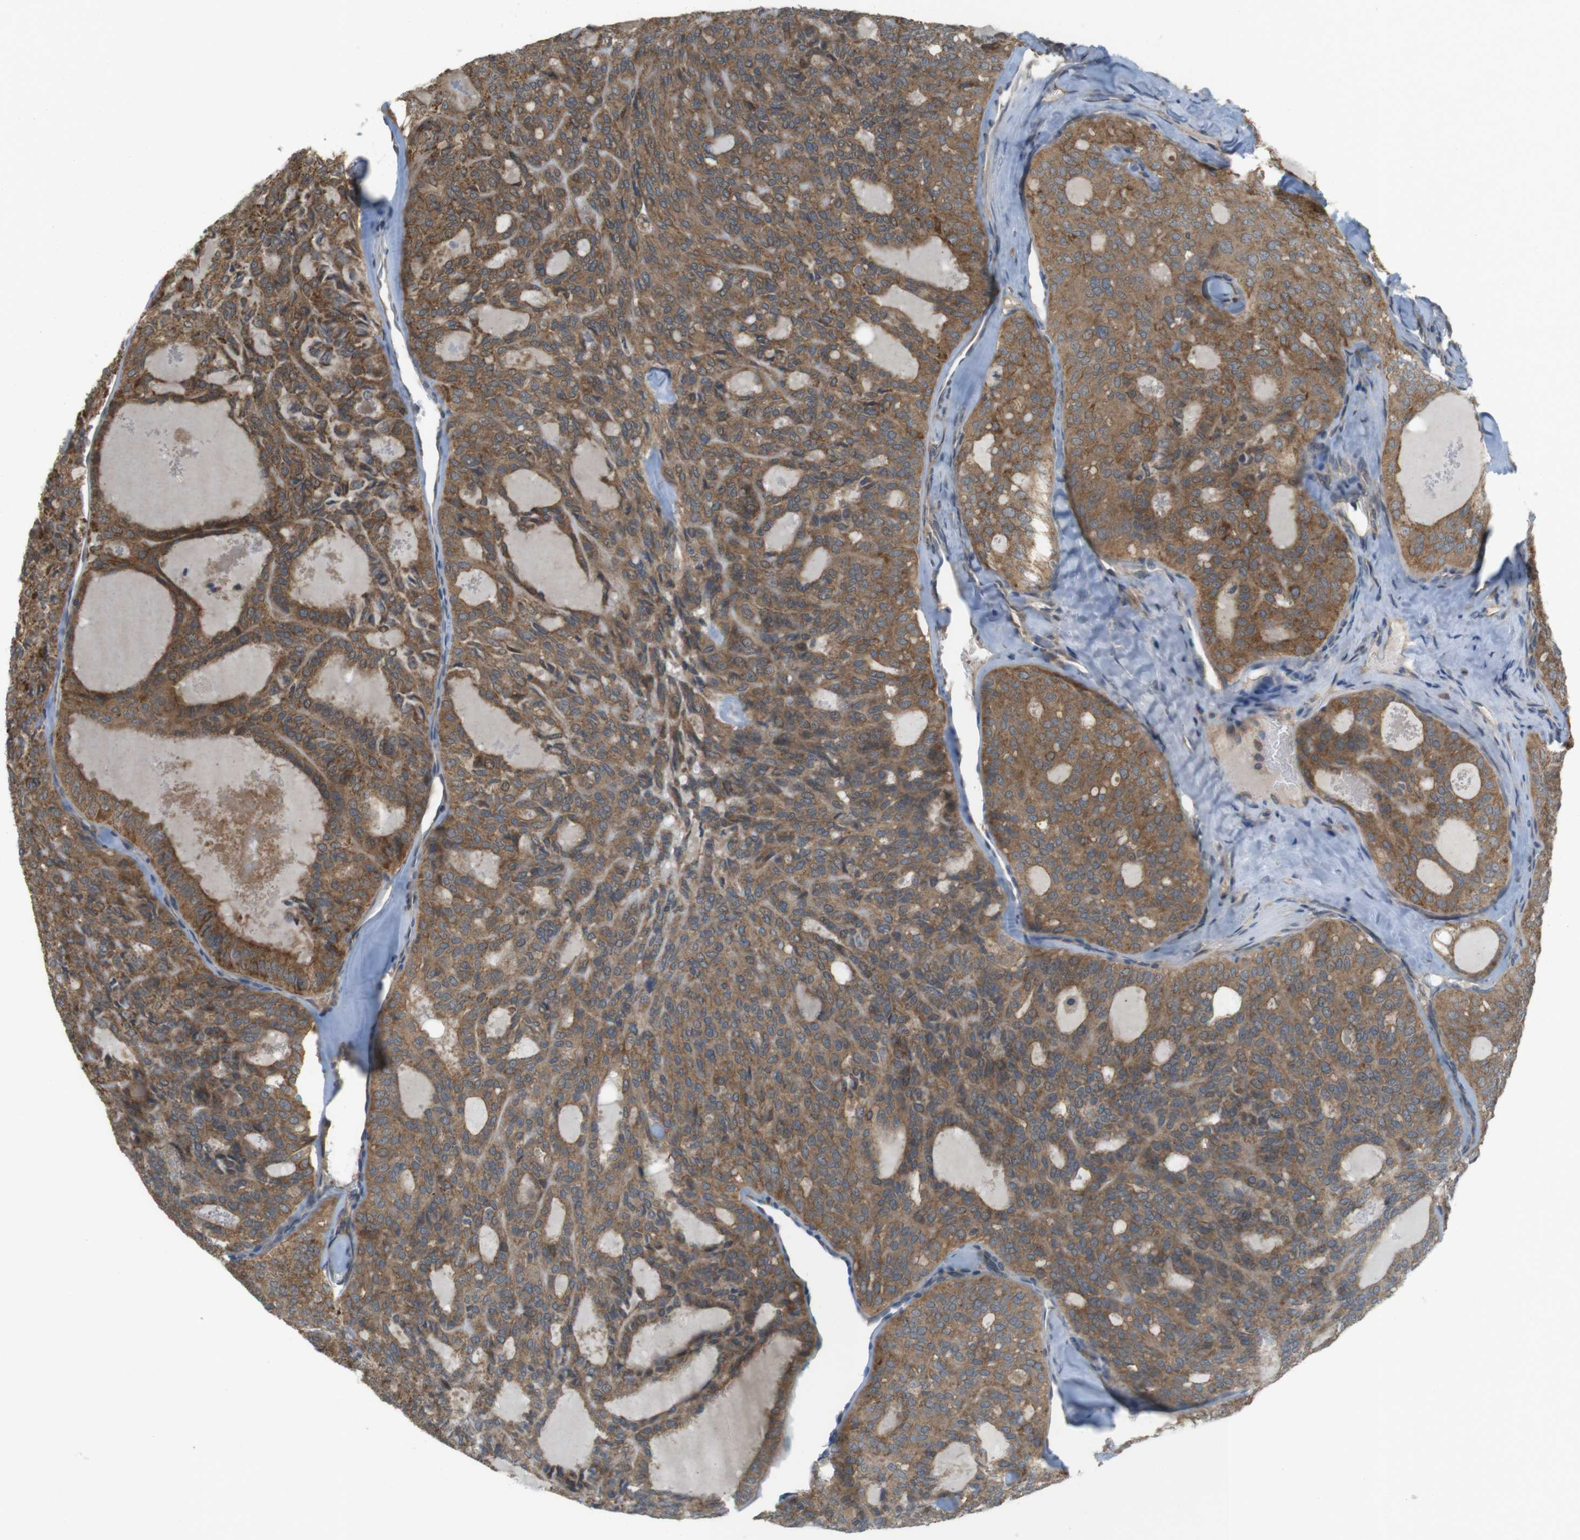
{"staining": {"intensity": "moderate", "quantity": ">75%", "location": "cytoplasmic/membranous"}, "tissue": "thyroid cancer", "cell_type": "Tumor cells", "image_type": "cancer", "snomed": [{"axis": "morphology", "description": "Follicular adenoma carcinoma, NOS"}, {"axis": "topography", "description": "Thyroid gland"}], "caption": "Human follicular adenoma carcinoma (thyroid) stained with a brown dye exhibits moderate cytoplasmic/membranous positive positivity in approximately >75% of tumor cells.", "gene": "RNF130", "patient": {"sex": "male", "age": 75}}